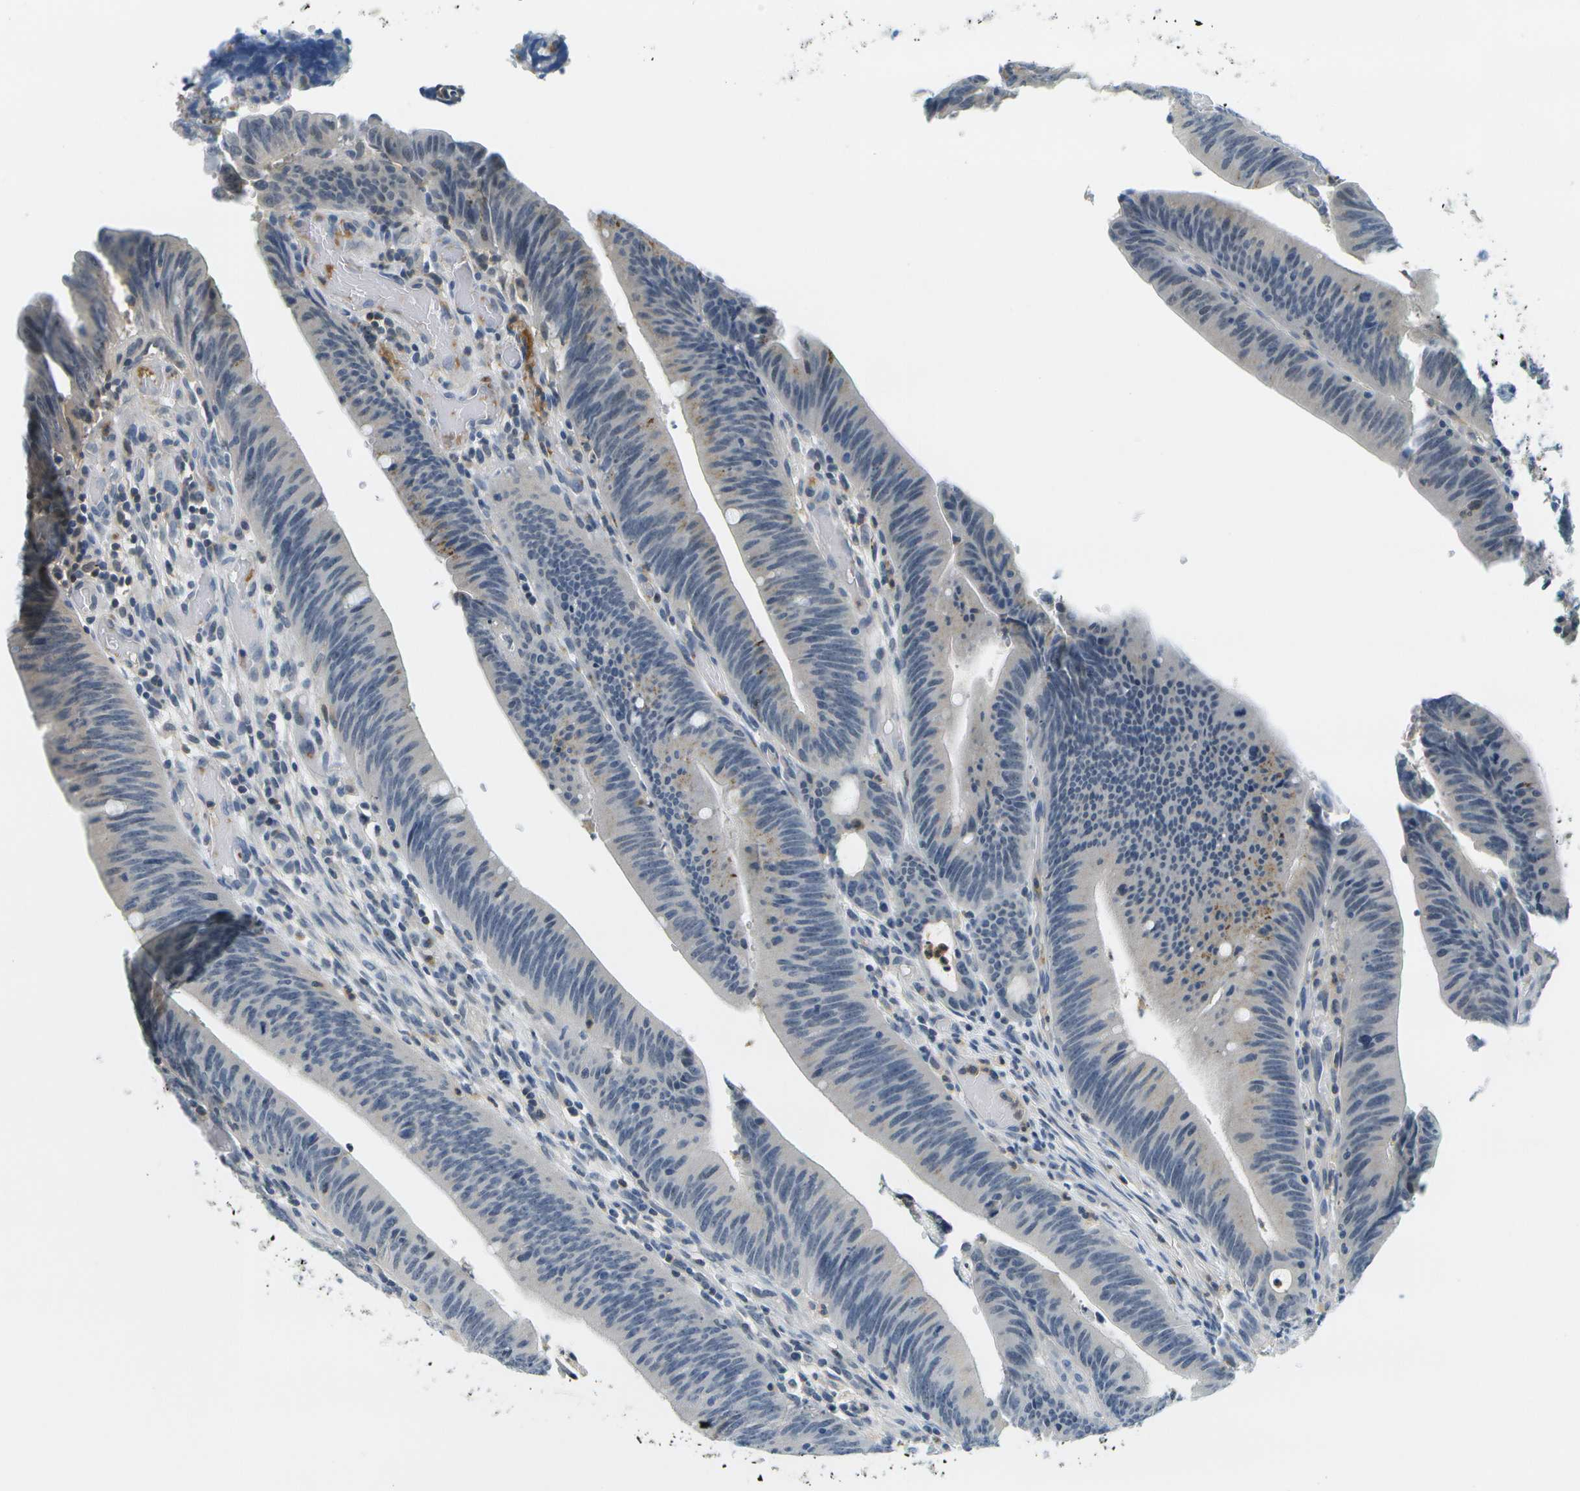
{"staining": {"intensity": "negative", "quantity": "none", "location": "none"}, "tissue": "colorectal cancer", "cell_type": "Tumor cells", "image_type": "cancer", "snomed": [{"axis": "morphology", "description": "Normal tissue, NOS"}, {"axis": "morphology", "description": "Adenocarcinoma, NOS"}, {"axis": "topography", "description": "Rectum"}], "caption": "Human colorectal adenocarcinoma stained for a protein using immunohistochemistry (IHC) reveals no staining in tumor cells.", "gene": "RASGRP2", "patient": {"sex": "female", "age": 66}}